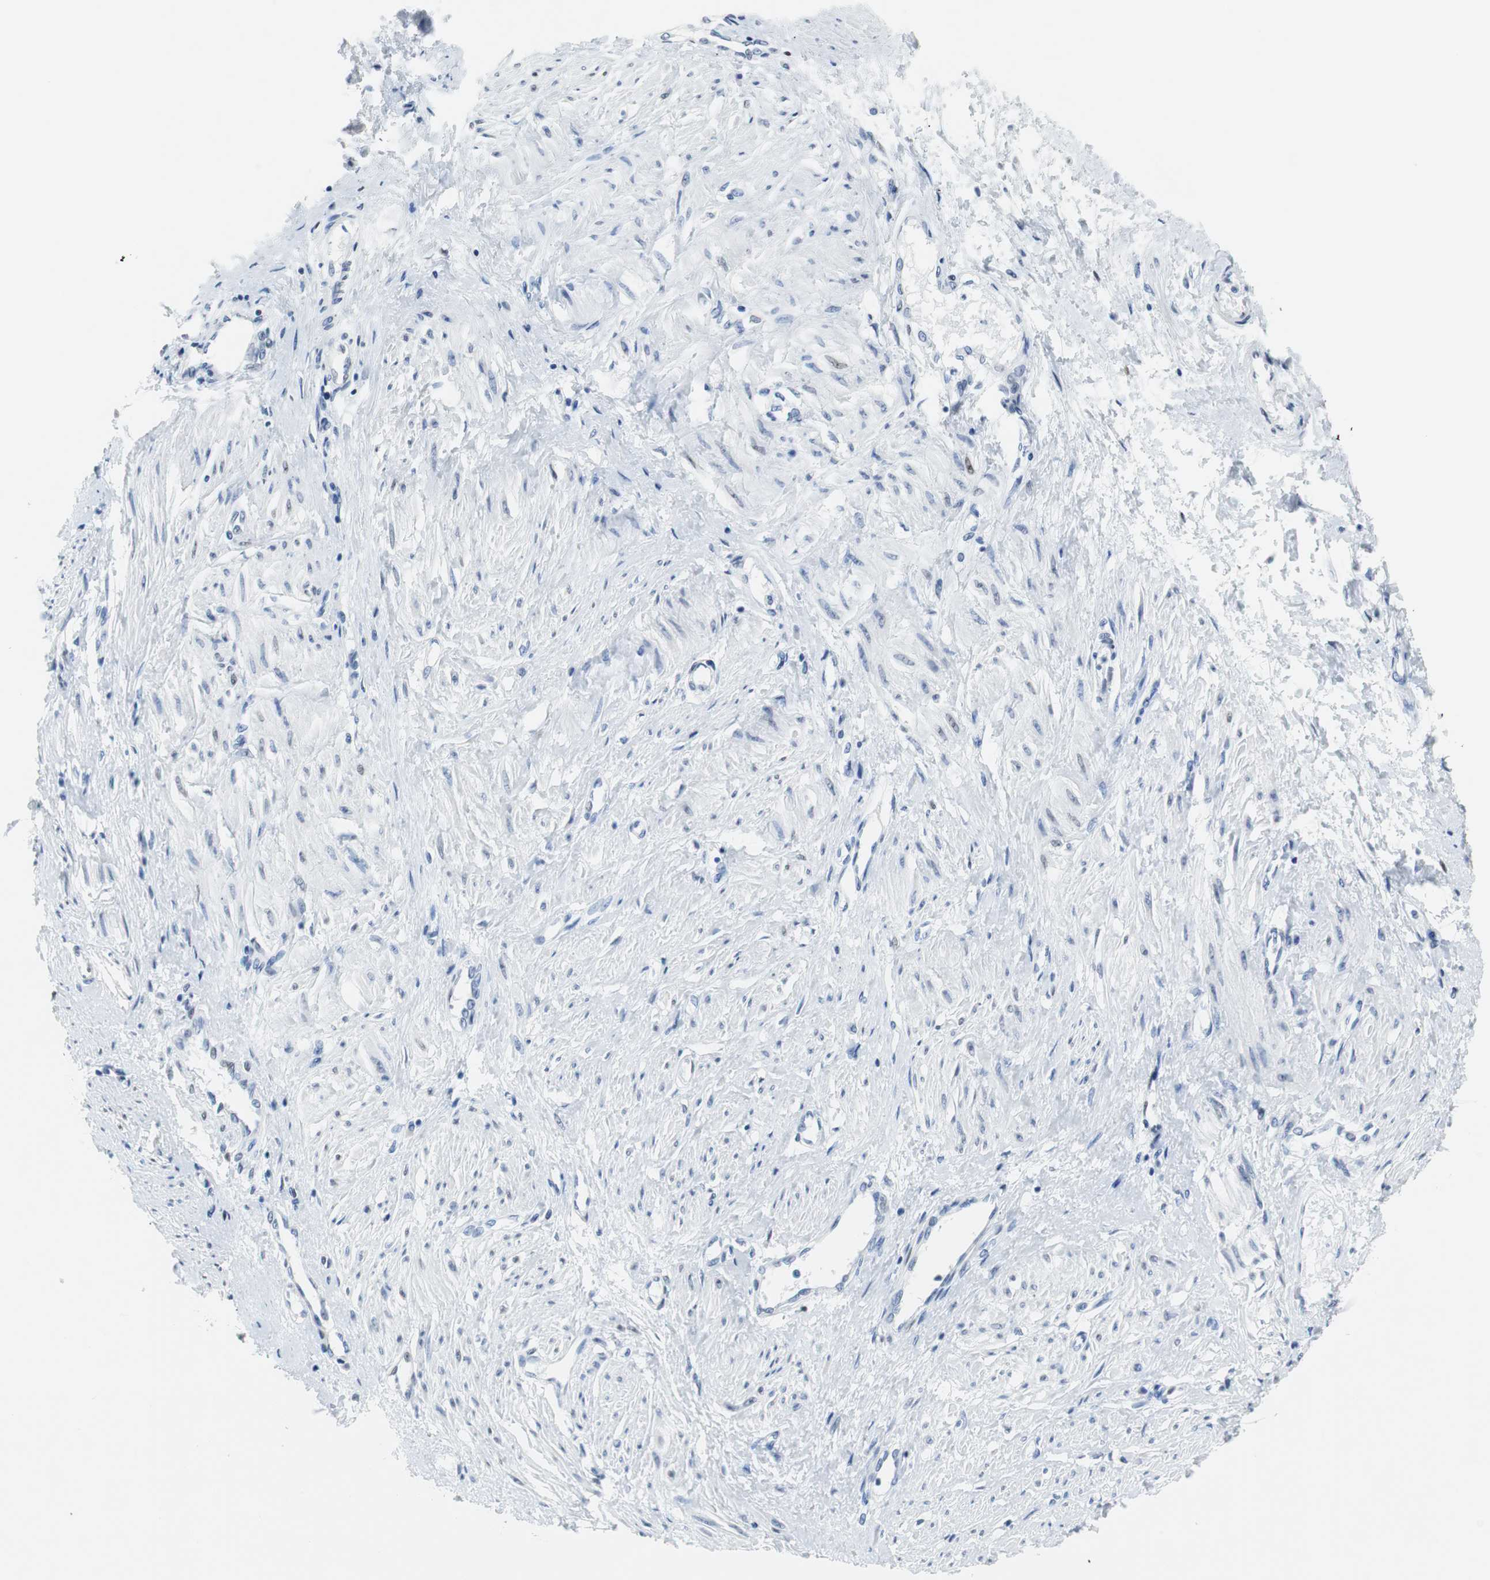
{"staining": {"intensity": "moderate", "quantity": "<25%", "location": "nuclear"}, "tissue": "smooth muscle", "cell_type": "Smooth muscle cells", "image_type": "normal", "snomed": [{"axis": "morphology", "description": "Normal tissue, NOS"}, {"axis": "topography", "description": "Smooth muscle"}, {"axis": "topography", "description": "Uterus"}], "caption": "Brown immunohistochemical staining in benign smooth muscle reveals moderate nuclear positivity in approximately <25% of smooth muscle cells.", "gene": "JUN", "patient": {"sex": "female", "age": 39}}